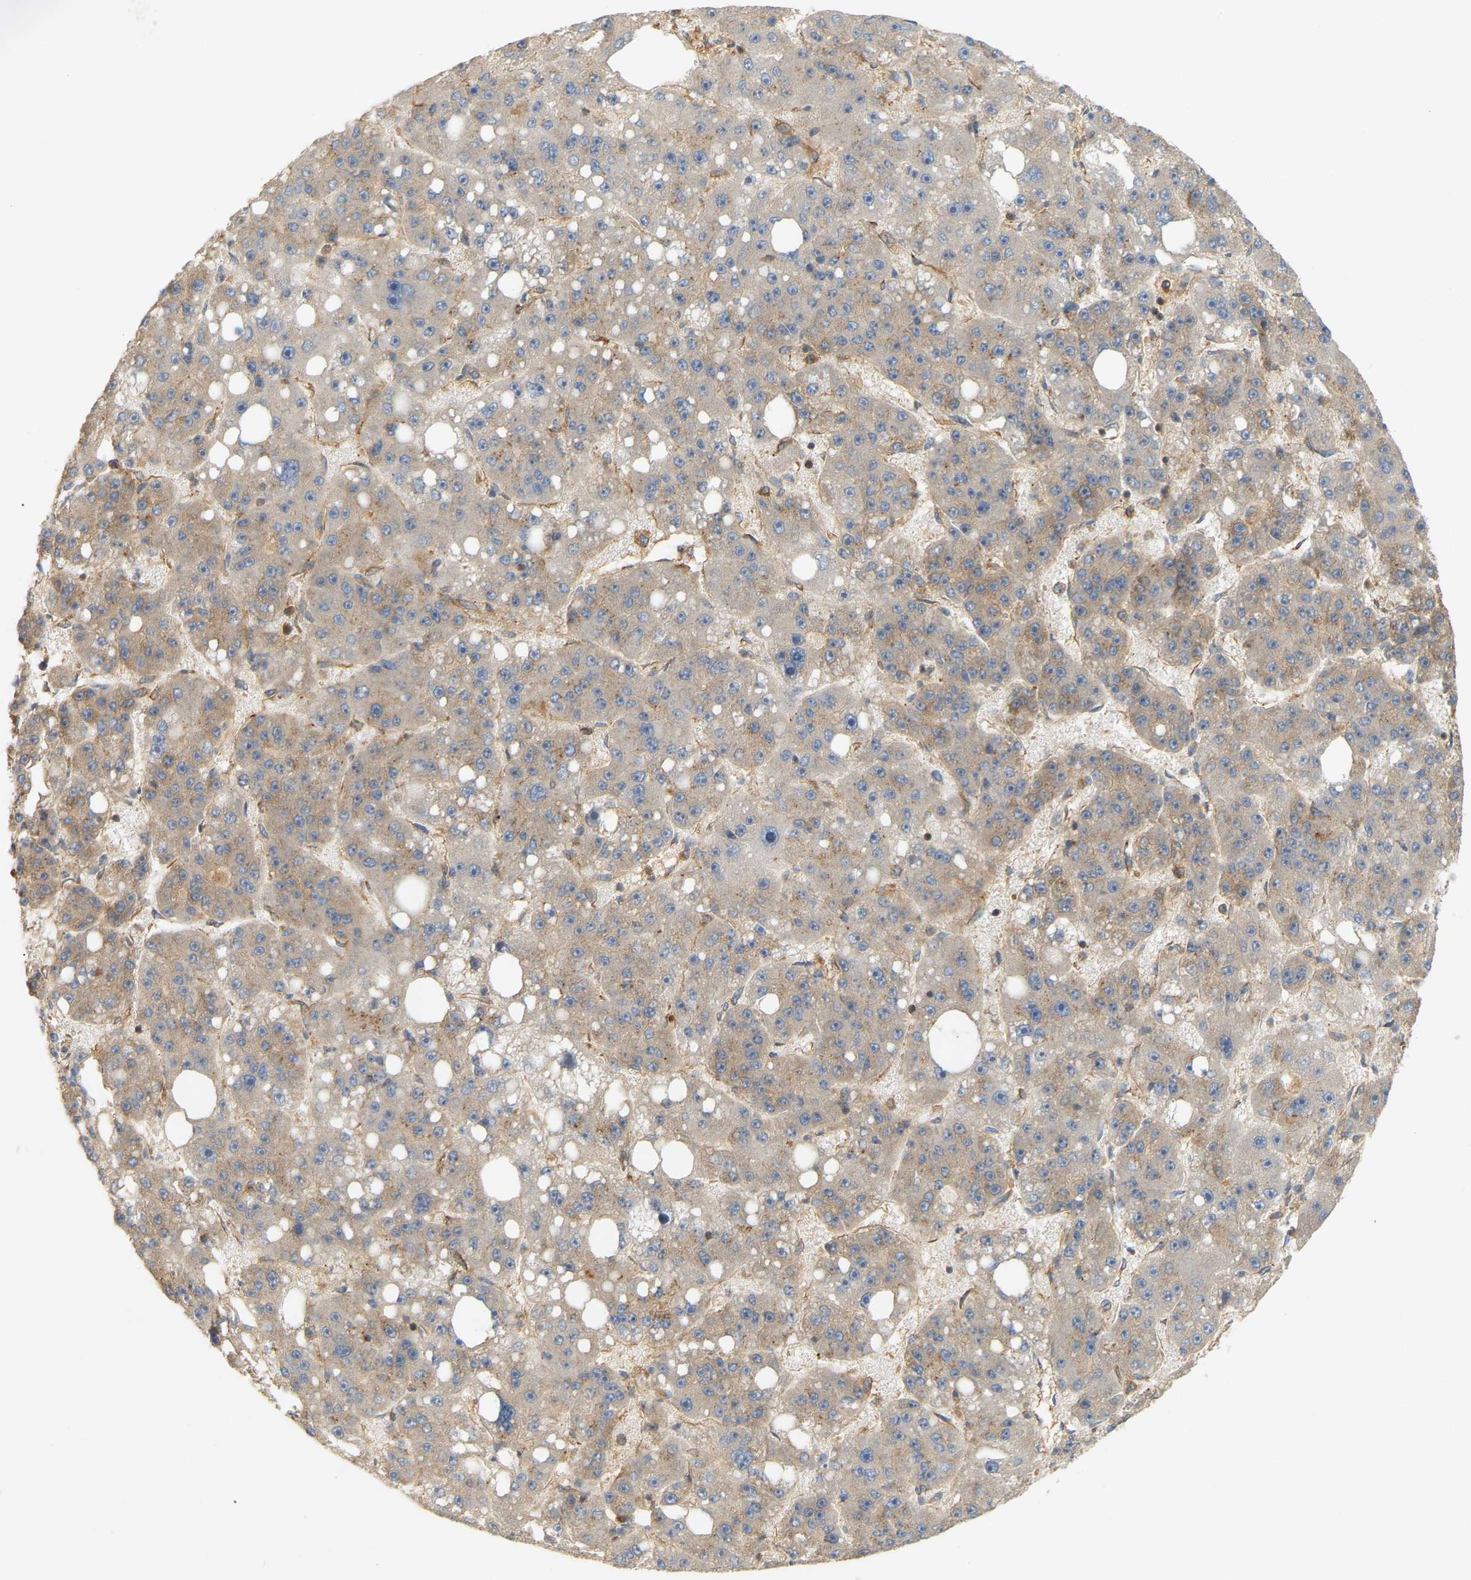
{"staining": {"intensity": "moderate", "quantity": "<25%", "location": "cytoplasmic/membranous"}, "tissue": "liver cancer", "cell_type": "Tumor cells", "image_type": "cancer", "snomed": [{"axis": "morphology", "description": "Carcinoma, Hepatocellular, NOS"}, {"axis": "topography", "description": "Liver"}], "caption": "Tumor cells exhibit low levels of moderate cytoplasmic/membranous positivity in about <25% of cells in liver hepatocellular carcinoma. (DAB IHC with brightfield microscopy, high magnification).", "gene": "AKAP13", "patient": {"sex": "female", "age": 61}}